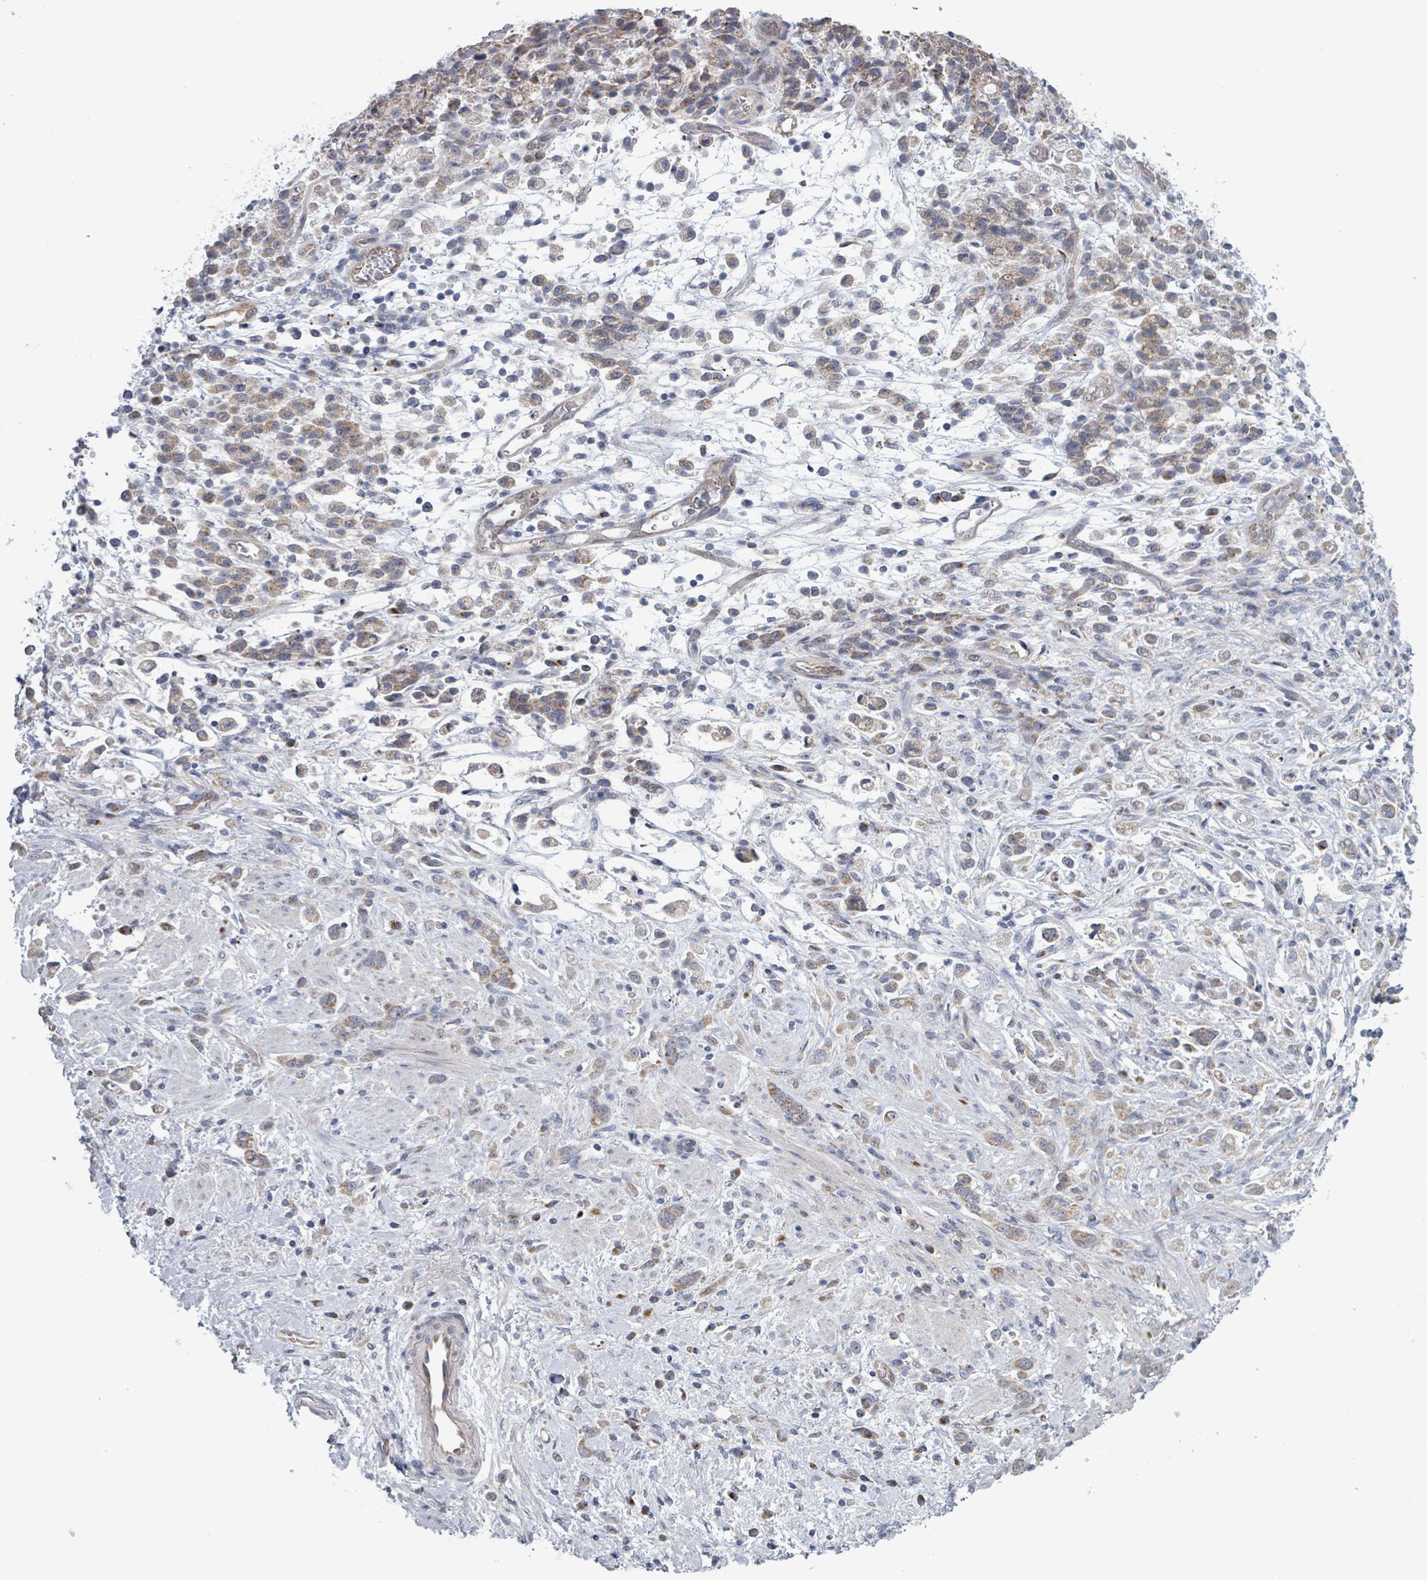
{"staining": {"intensity": "weak", "quantity": ">75%", "location": "cytoplasmic/membranous"}, "tissue": "stomach cancer", "cell_type": "Tumor cells", "image_type": "cancer", "snomed": [{"axis": "morphology", "description": "Adenocarcinoma, NOS"}, {"axis": "topography", "description": "Stomach"}], "caption": "An immunohistochemistry (IHC) image of neoplastic tissue is shown. Protein staining in brown shows weak cytoplasmic/membranous positivity in stomach cancer (adenocarcinoma) within tumor cells.", "gene": "FKBP1A", "patient": {"sex": "female", "age": 60}}